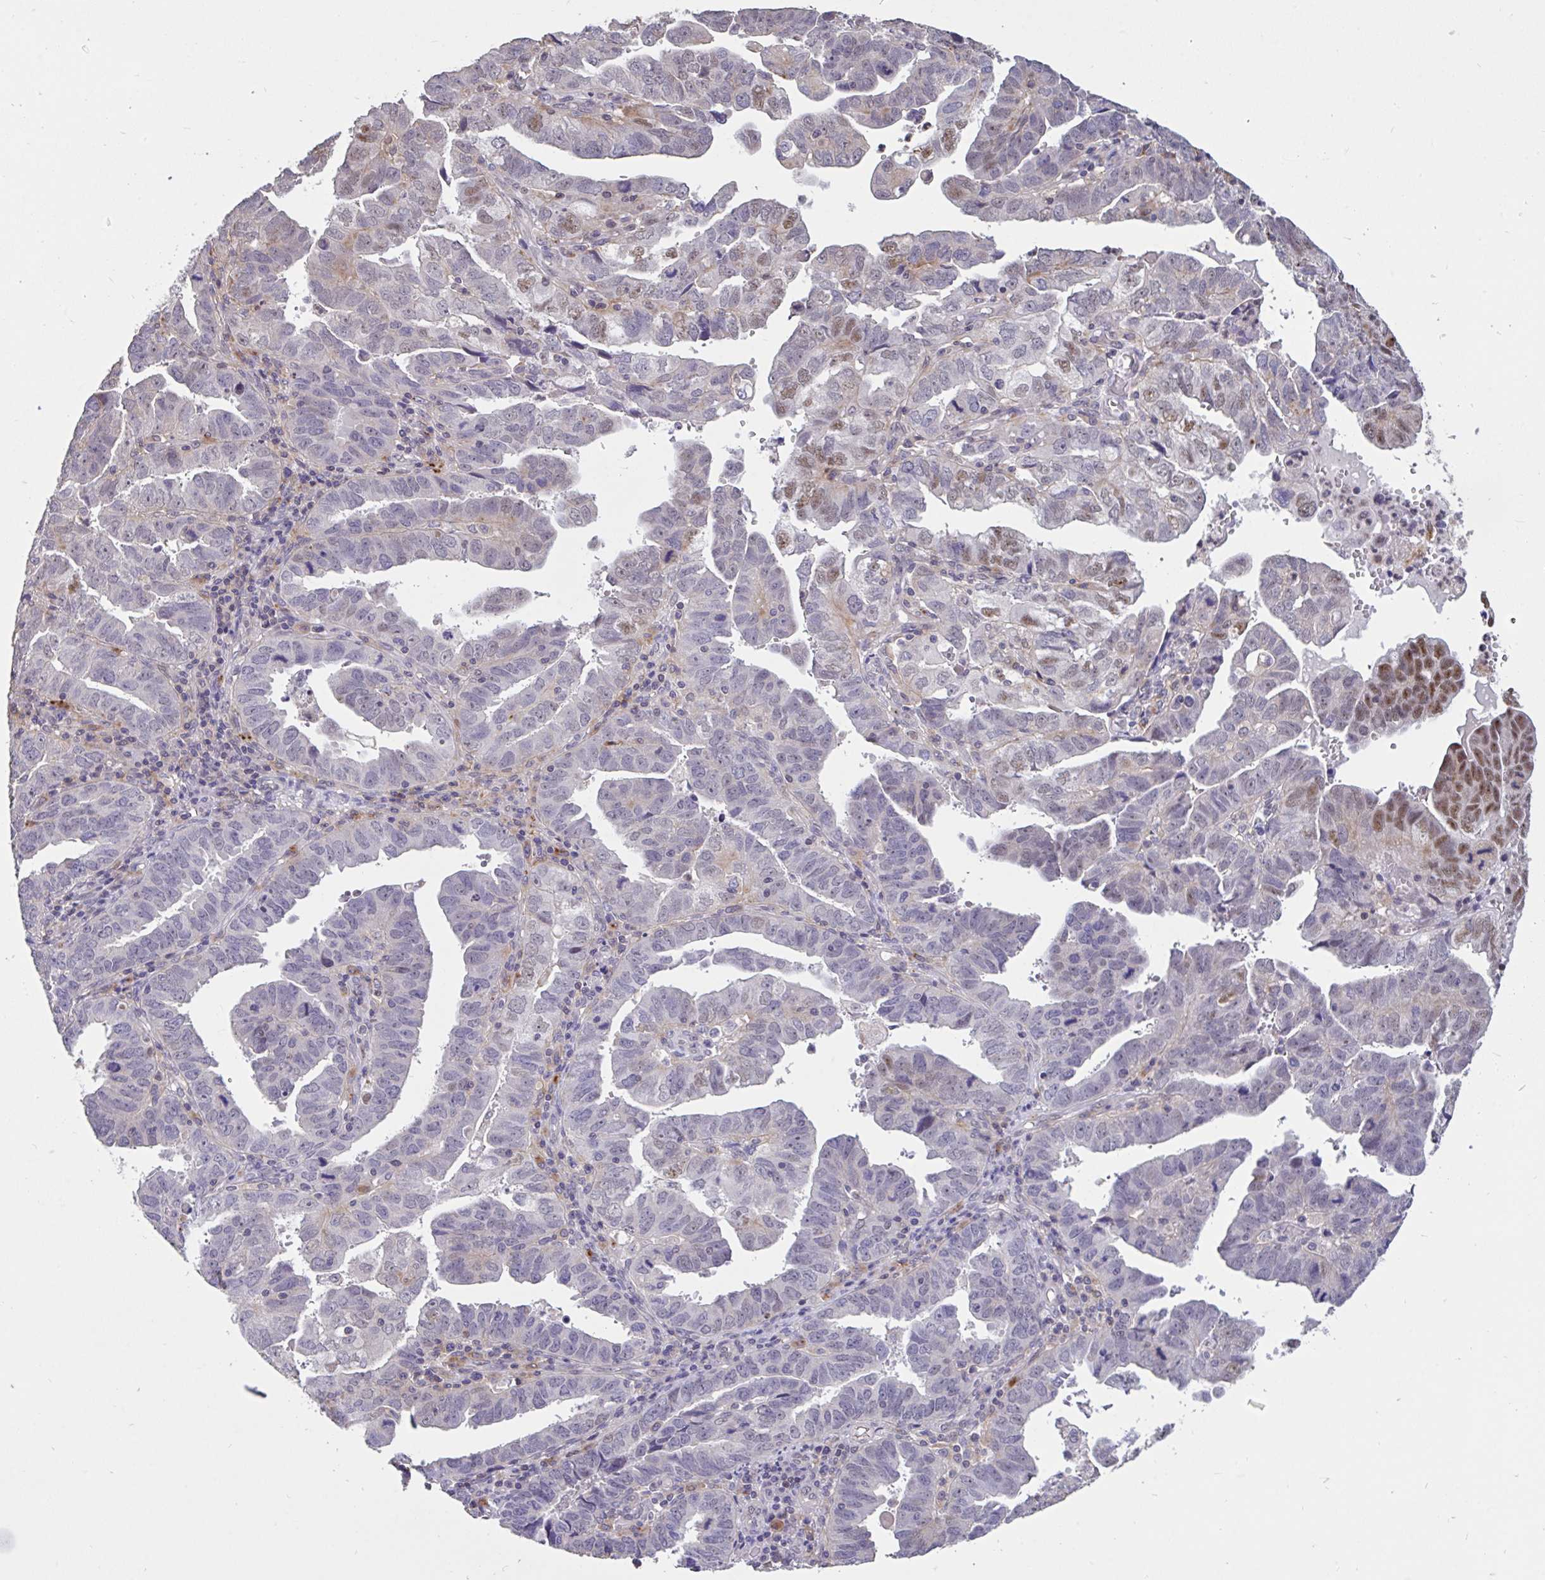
{"staining": {"intensity": "moderate", "quantity": "<25%", "location": "nuclear"}, "tissue": "endometrial cancer", "cell_type": "Tumor cells", "image_type": "cancer", "snomed": [{"axis": "morphology", "description": "Adenocarcinoma, NOS"}, {"axis": "topography", "description": "Uterus"}], "caption": "This micrograph shows endometrial cancer stained with IHC to label a protein in brown. The nuclear of tumor cells show moderate positivity for the protein. Nuclei are counter-stained blue.", "gene": "DDX39A", "patient": {"sex": "female", "age": 62}}